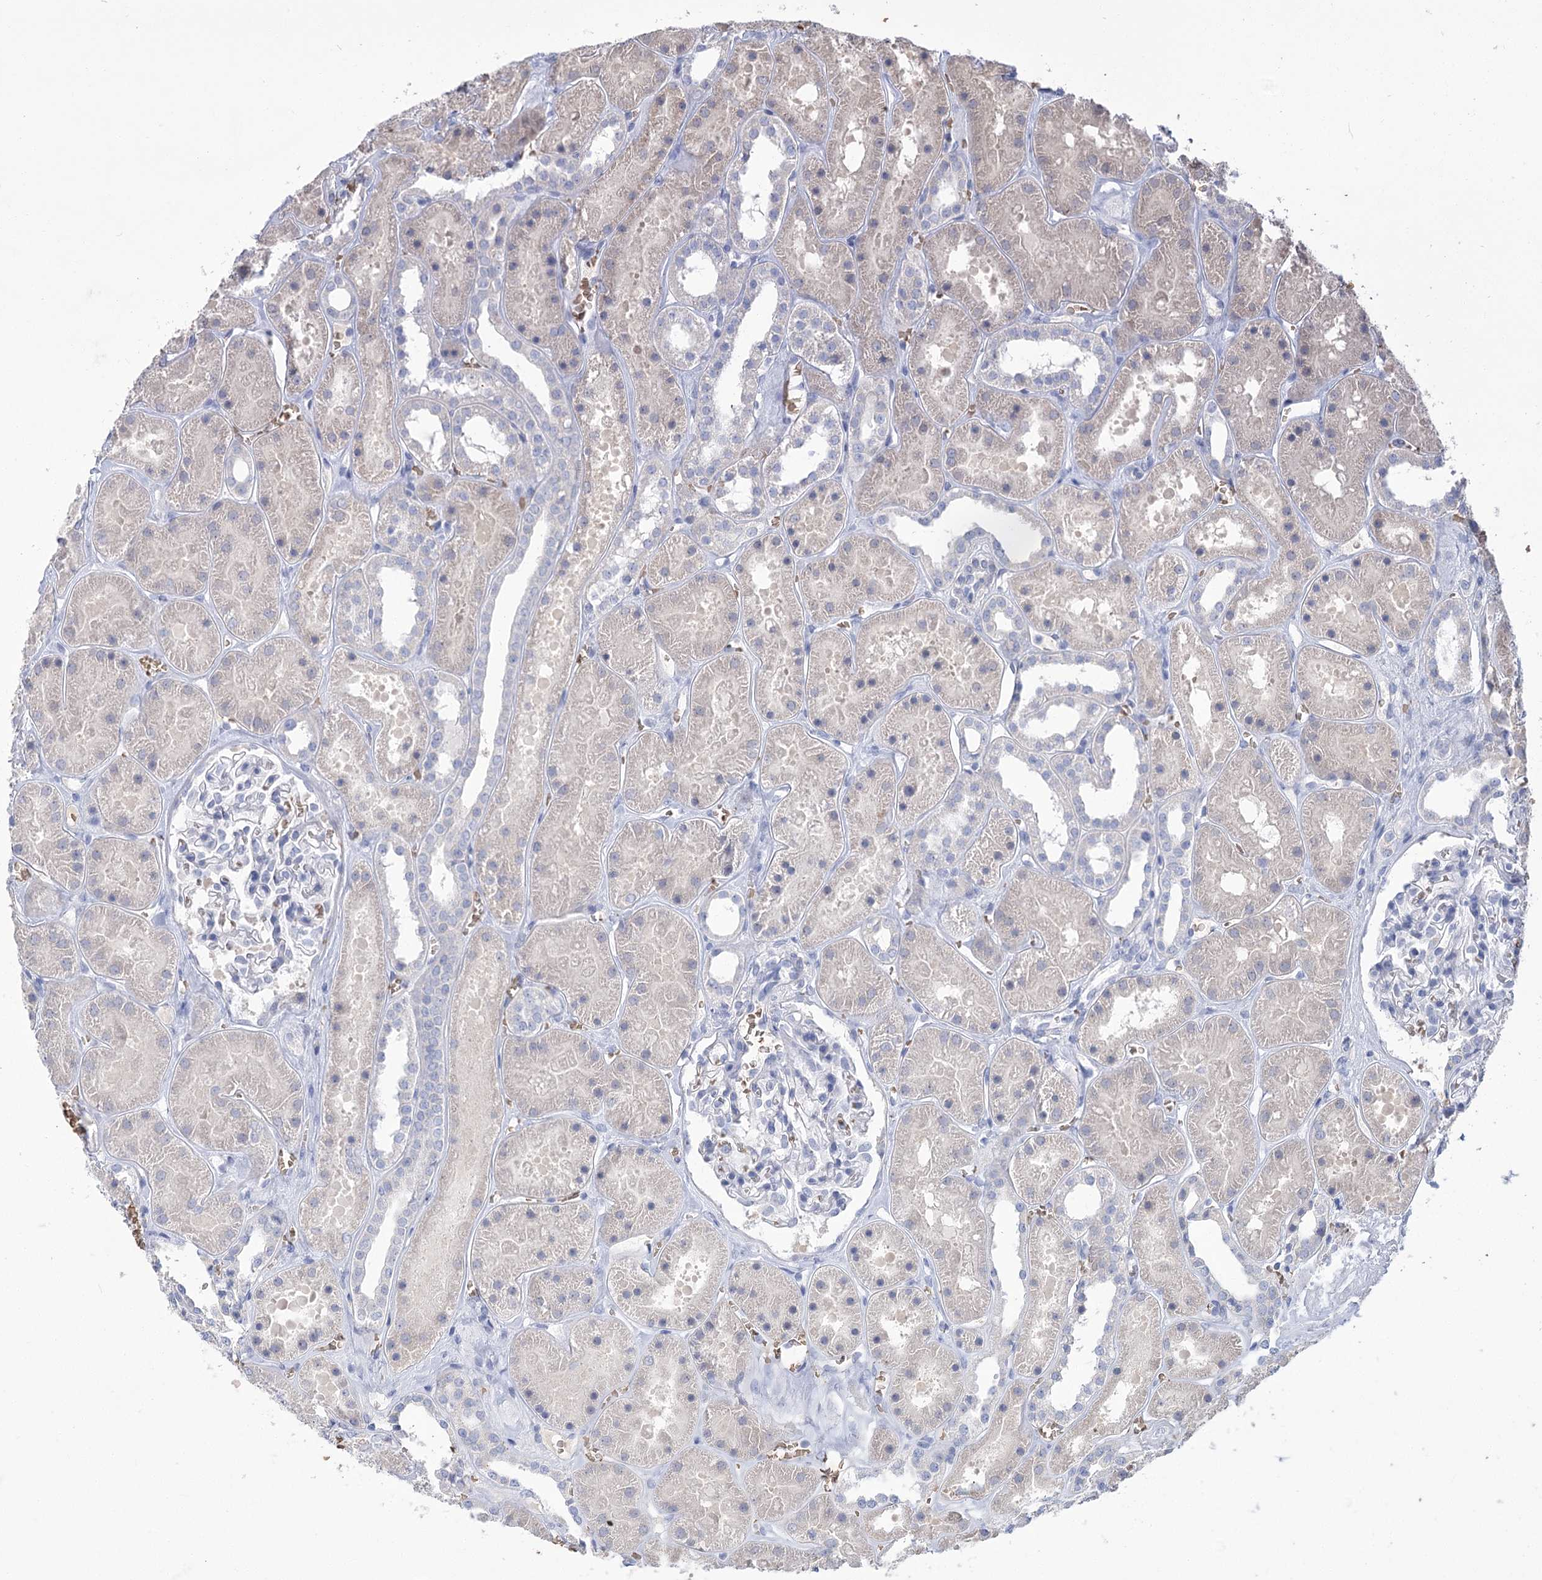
{"staining": {"intensity": "negative", "quantity": "none", "location": "none"}, "tissue": "kidney", "cell_type": "Cells in glomeruli", "image_type": "normal", "snomed": [{"axis": "morphology", "description": "Normal tissue, NOS"}, {"axis": "topography", "description": "Kidney"}], "caption": "Immunohistochemistry photomicrograph of unremarkable kidney: human kidney stained with DAB (3,3'-diaminobenzidine) displays no significant protein staining in cells in glomeruli.", "gene": "HBA1", "patient": {"sex": "female", "age": 41}}